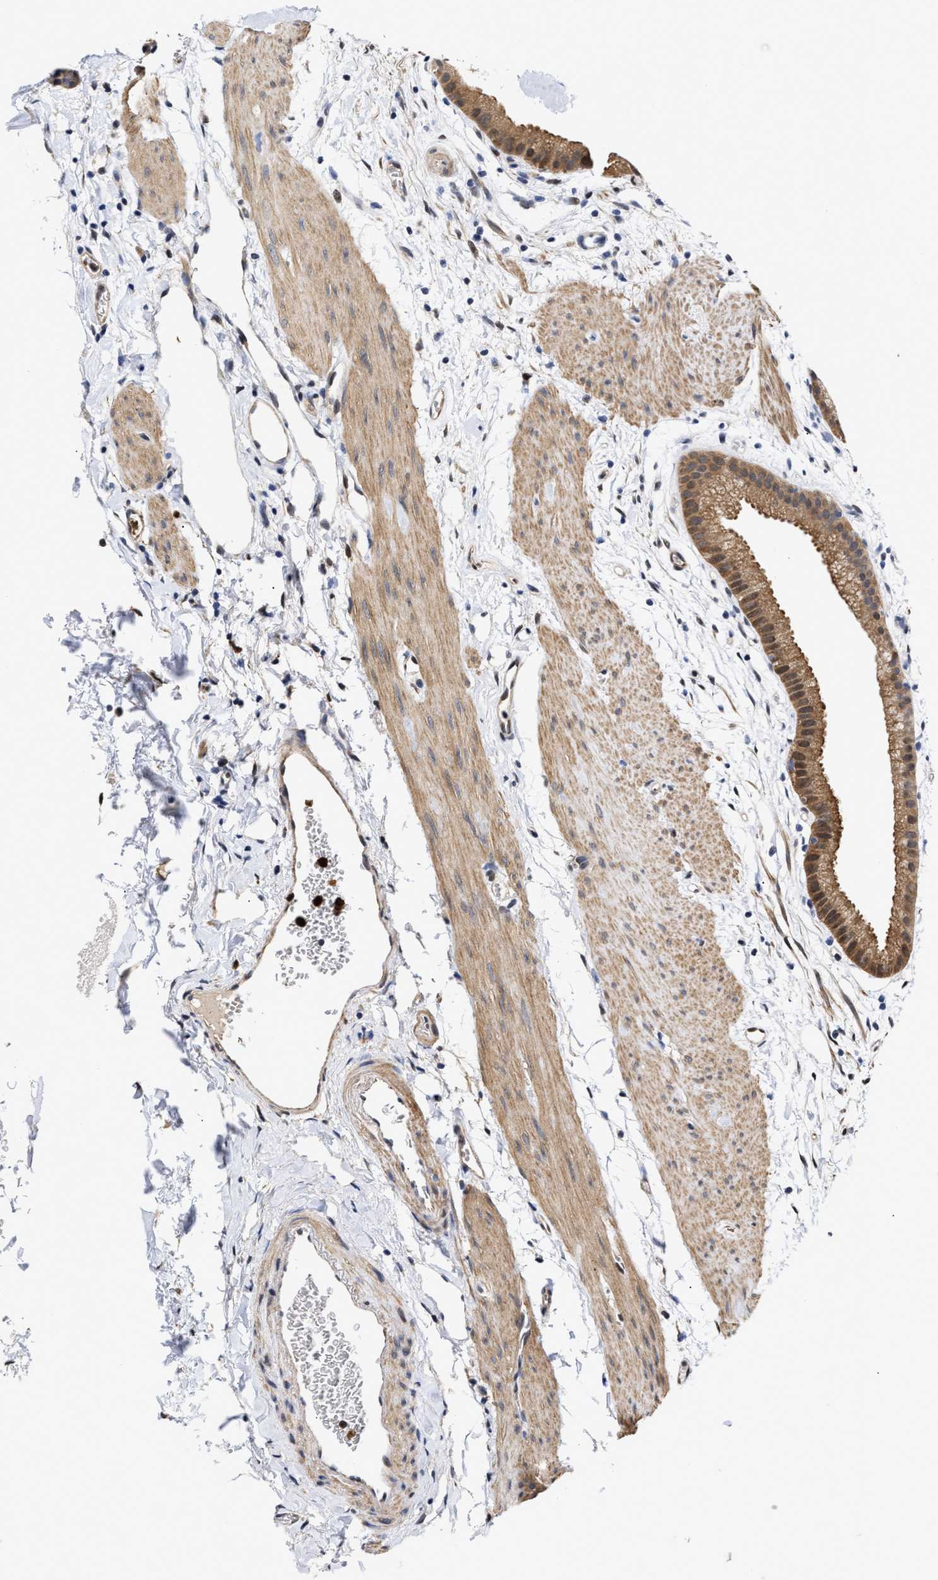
{"staining": {"intensity": "moderate", "quantity": ">75%", "location": "cytoplasmic/membranous,nuclear"}, "tissue": "gallbladder", "cell_type": "Glandular cells", "image_type": "normal", "snomed": [{"axis": "morphology", "description": "Normal tissue, NOS"}, {"axis": "topography", "description": "Gallbladder"}], "caption": "About >75% of glandular cells in unremarkable human gallbladder show moderate cytoplasmic/membranous,nuclear protein positivity as visualized by brown immunohistochemical staining.", "gene": "KLHDC1", "patient": {"sex": "female", "age": 64}}